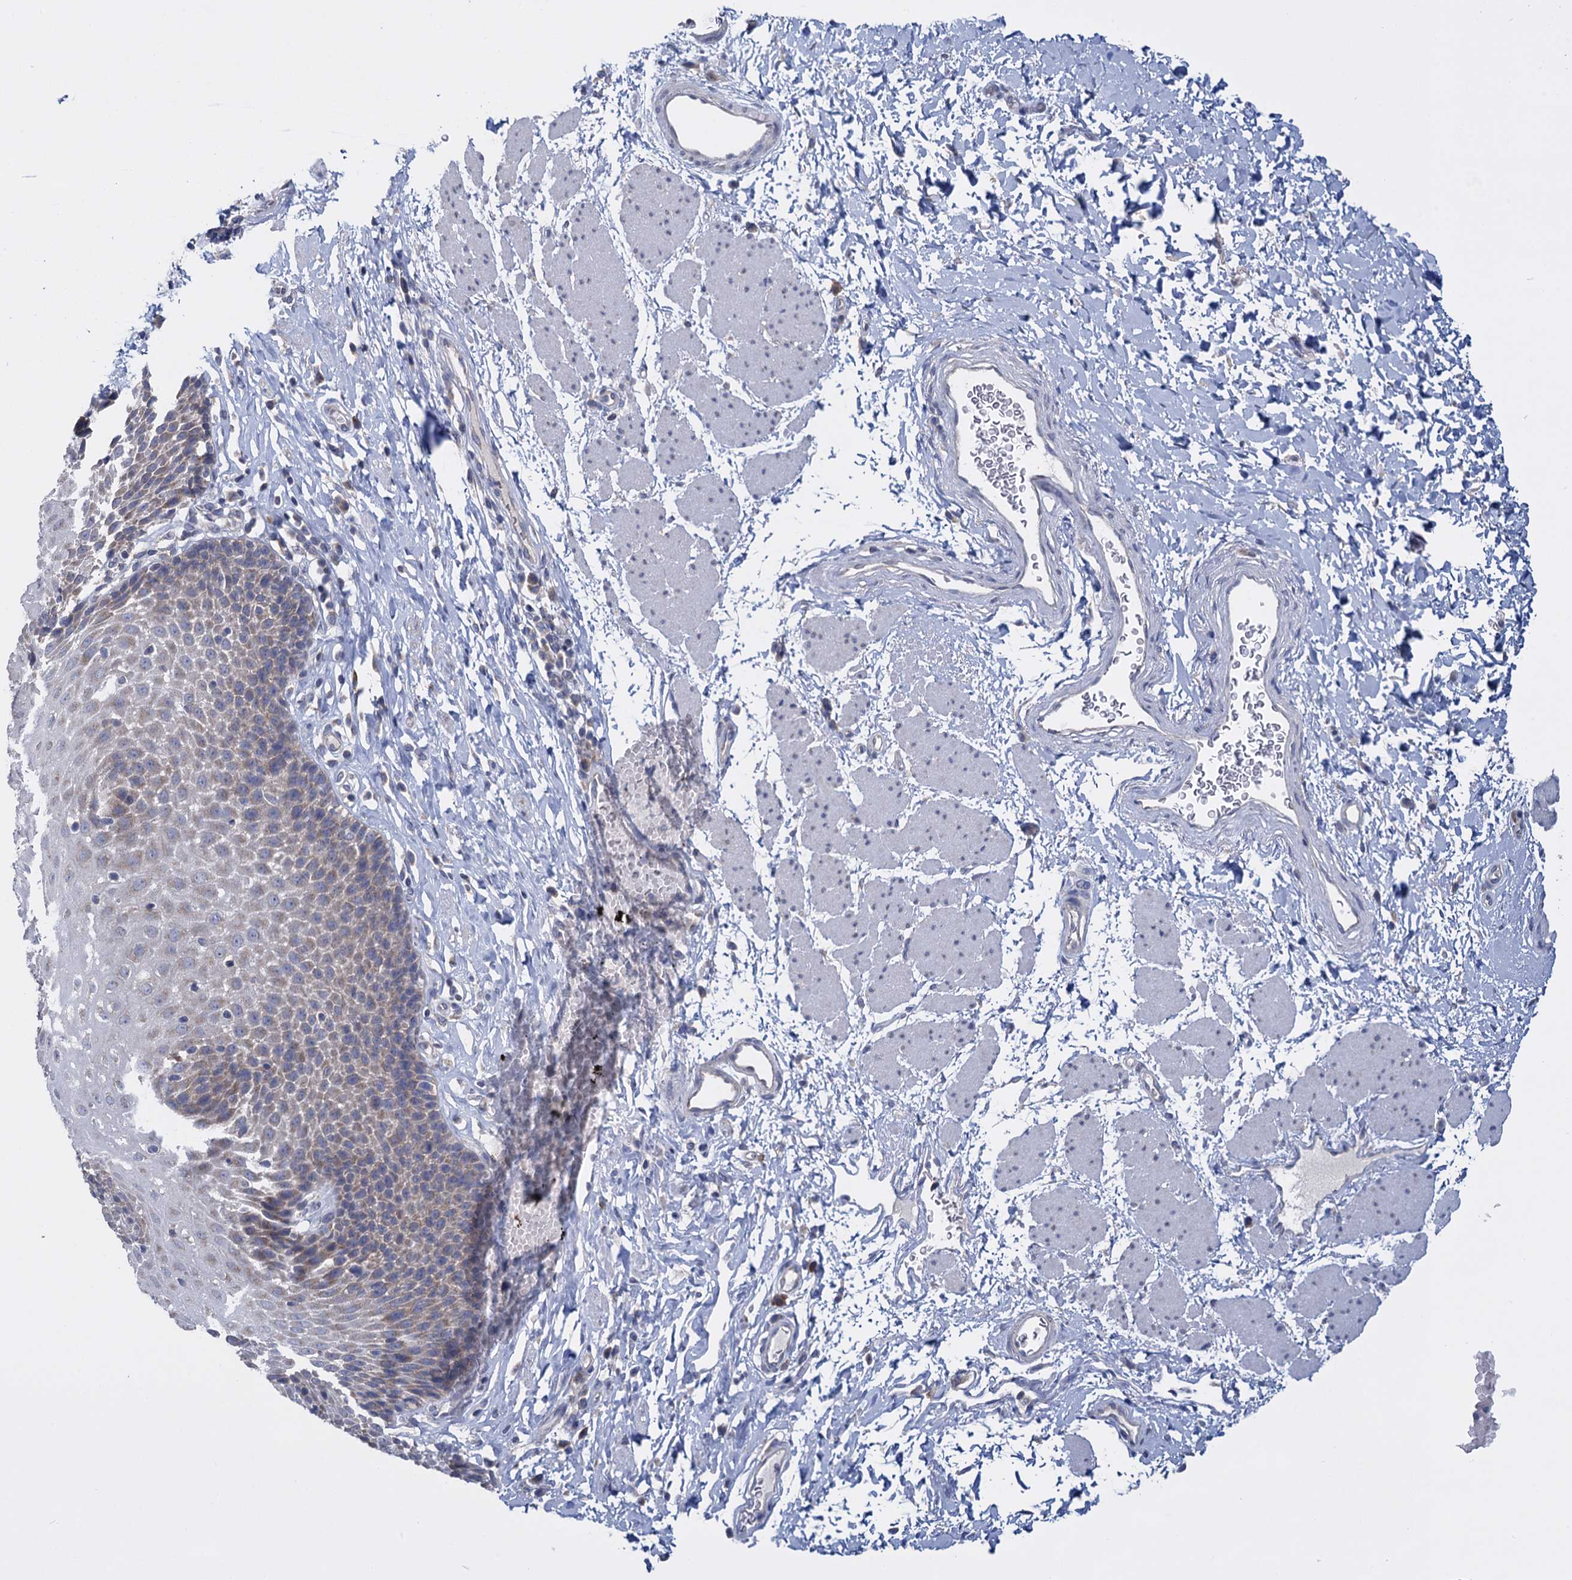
{"staining": {"intensity": "weak", "quantity": "<25%", "location": "cytoplasmic/membranous"}, "tissue": "esophagus", "cell_type": "Squamous epithelial cells", "image_type": "normal", "snomed": [{"axis": "morphology", "description": "Normal tissue, NOS"}, {"axis": "topography", "description": "Esophagus"}], "caption": "Immunohistochemical staining of unremarkable esophagus demonstrates no significant staining in squamous epithelial cells.", "gene": "GSTM2", "patient": {"sex": "female", "age": 61}}